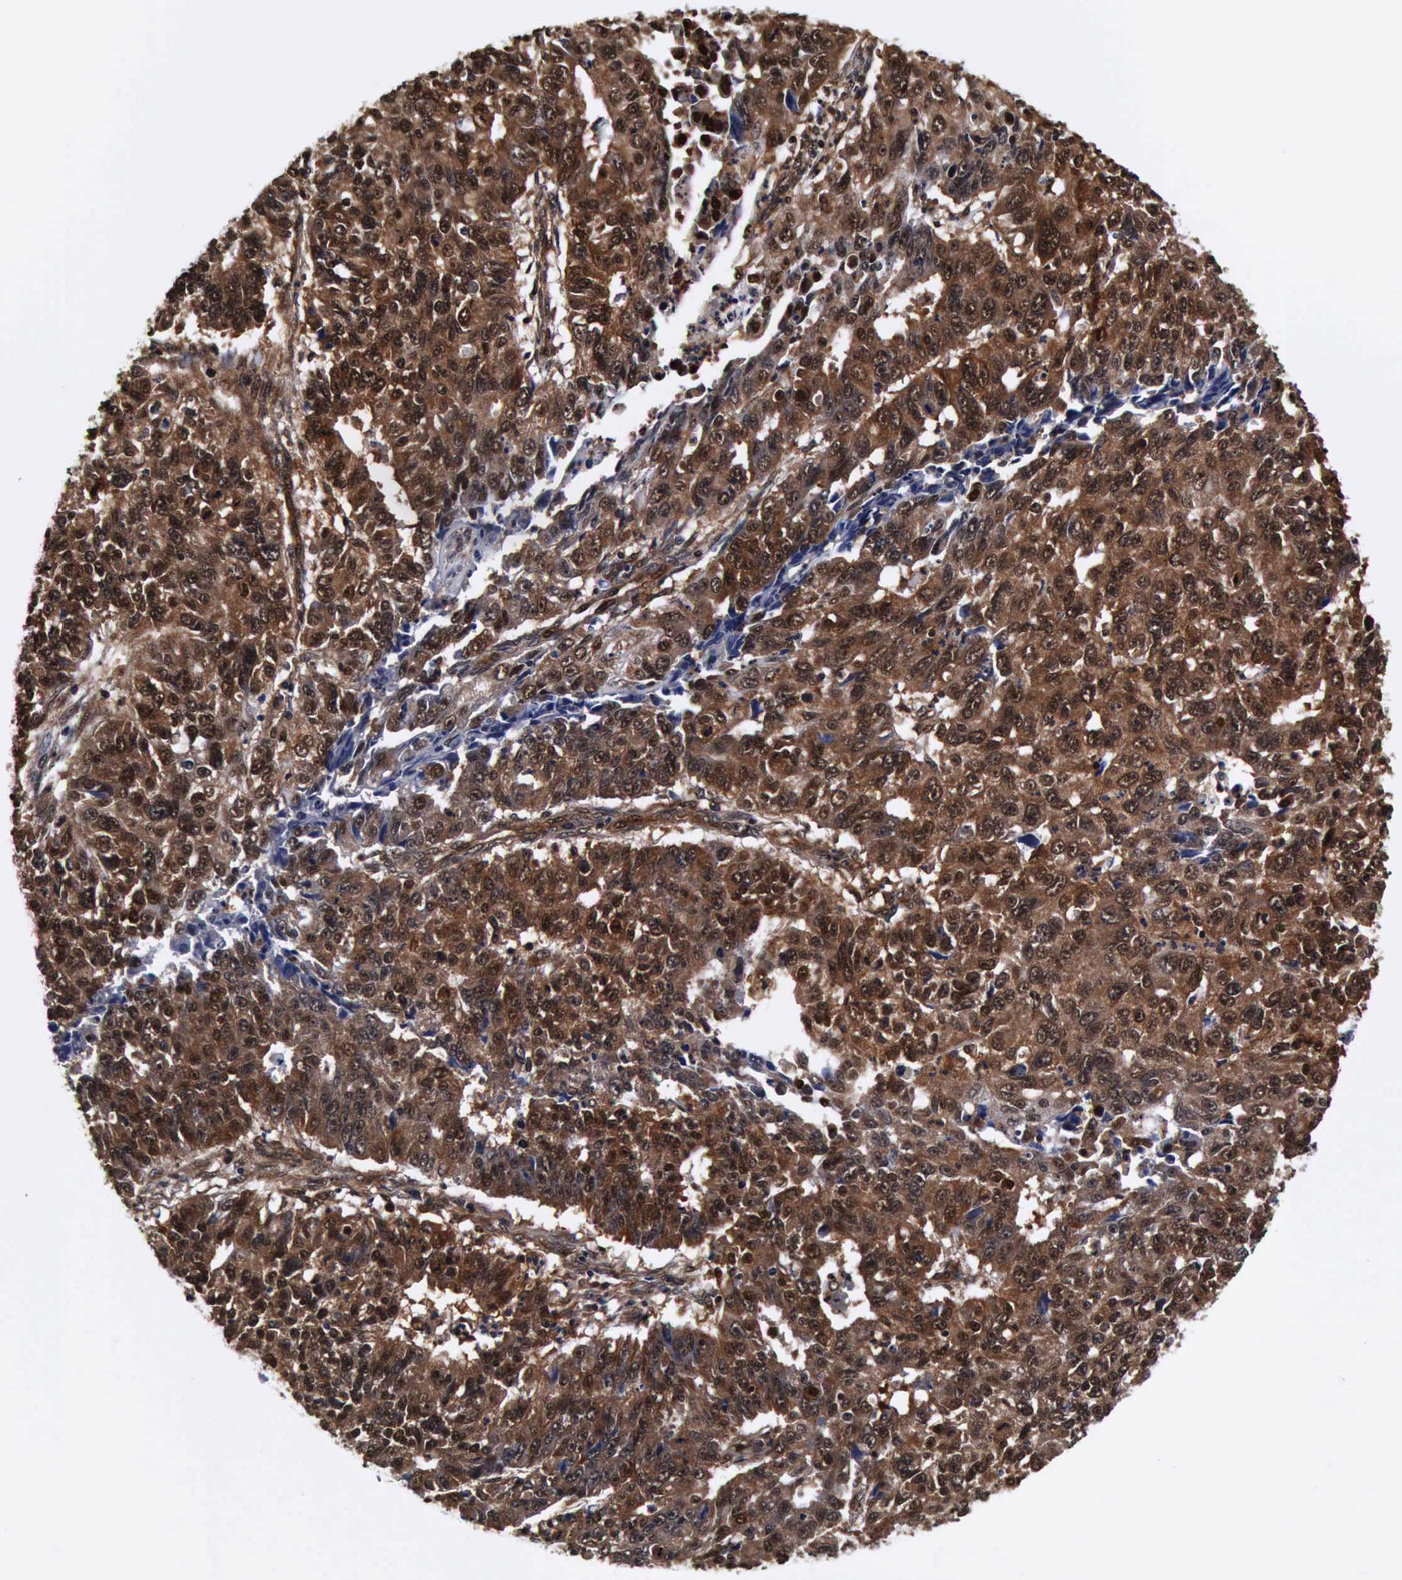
{"staining": {"intensity": "strong", "quantity": ">75%", "location": "cytoplasmic/membranous,nuclear"}, "tissue": "endometrial cancer", "cell_type": "Tumor cells", "image_type": "cancer", "snomed": [{"axis": "morphology", "description": "Adenocarcinoma, NOS"}, {"axis": "topography", "description": "Endometrium"}], "caption": "Protein positivity by IHC exhibits strong cytoplasmic/membranous and nuclear expression in approximately >75% of tumor cells in adenocarcinoma (endometrial). (brown staining indicates protein expression, while blue staining denotes nuclei).", "gene": "UBC", "patient": {"sex": "female", "age": 42}}